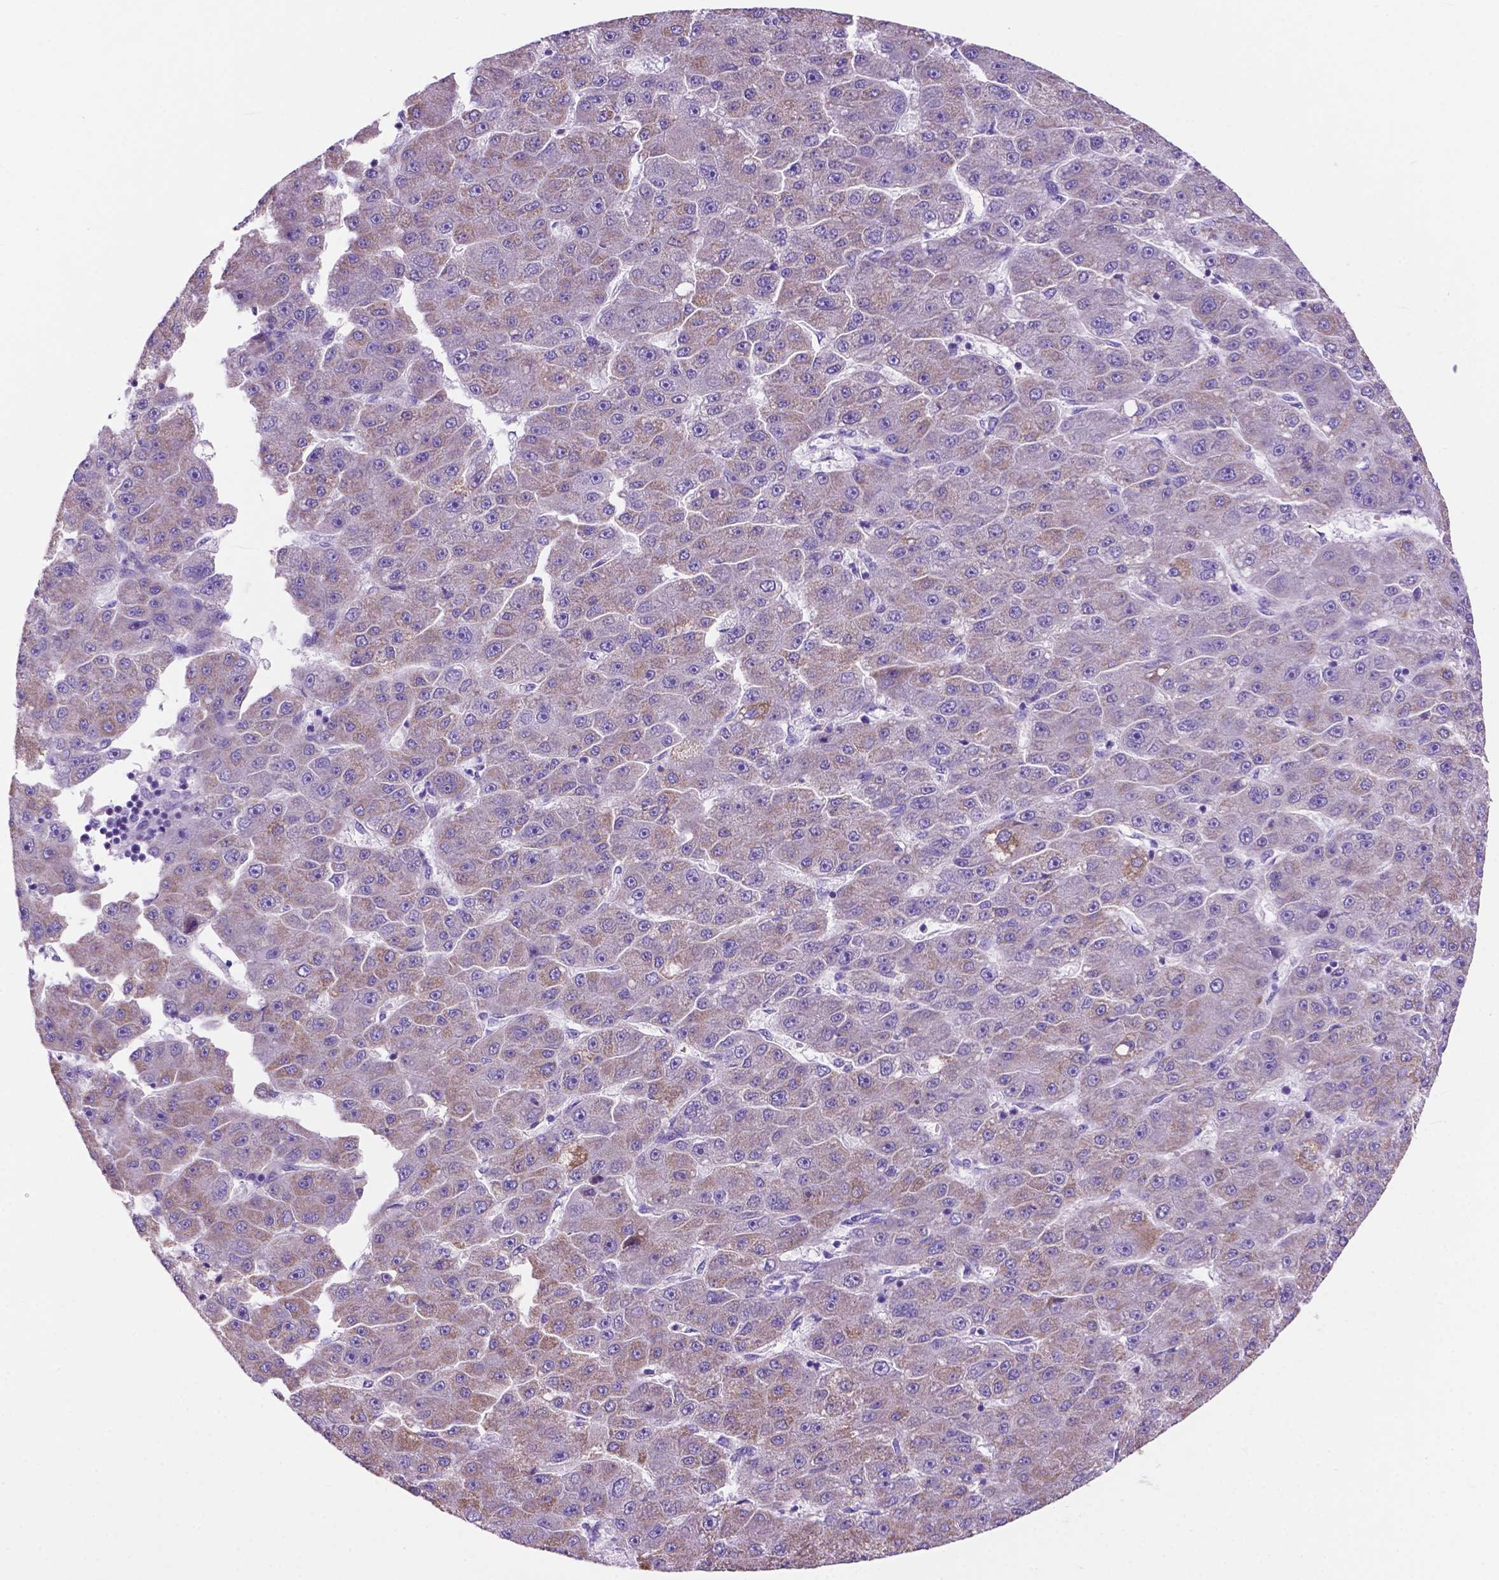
{"staining": {"intensity": "weak", "quantity": "25%-75%", "location": "cytoplasmic/membranous"}, "tissue": "liver cancer", "cell_type": "Tumor cells", "image_type": "cancer", "snomed": [{"axis": "morphology", "description": "Carcinoma, Hepatocellular, NOS"}, {"axis": "topography", "description": "Liver"}], "caption": "About 25%-75% of tumor cells in hepatocellular carcinoma (liver) demonstrate weak cytoplasmic/membranous protein expression as visualized by brown immunohistochemical staining.", "gene": "TMEM121B", "patient": {"sex": "male", "age": 67}}